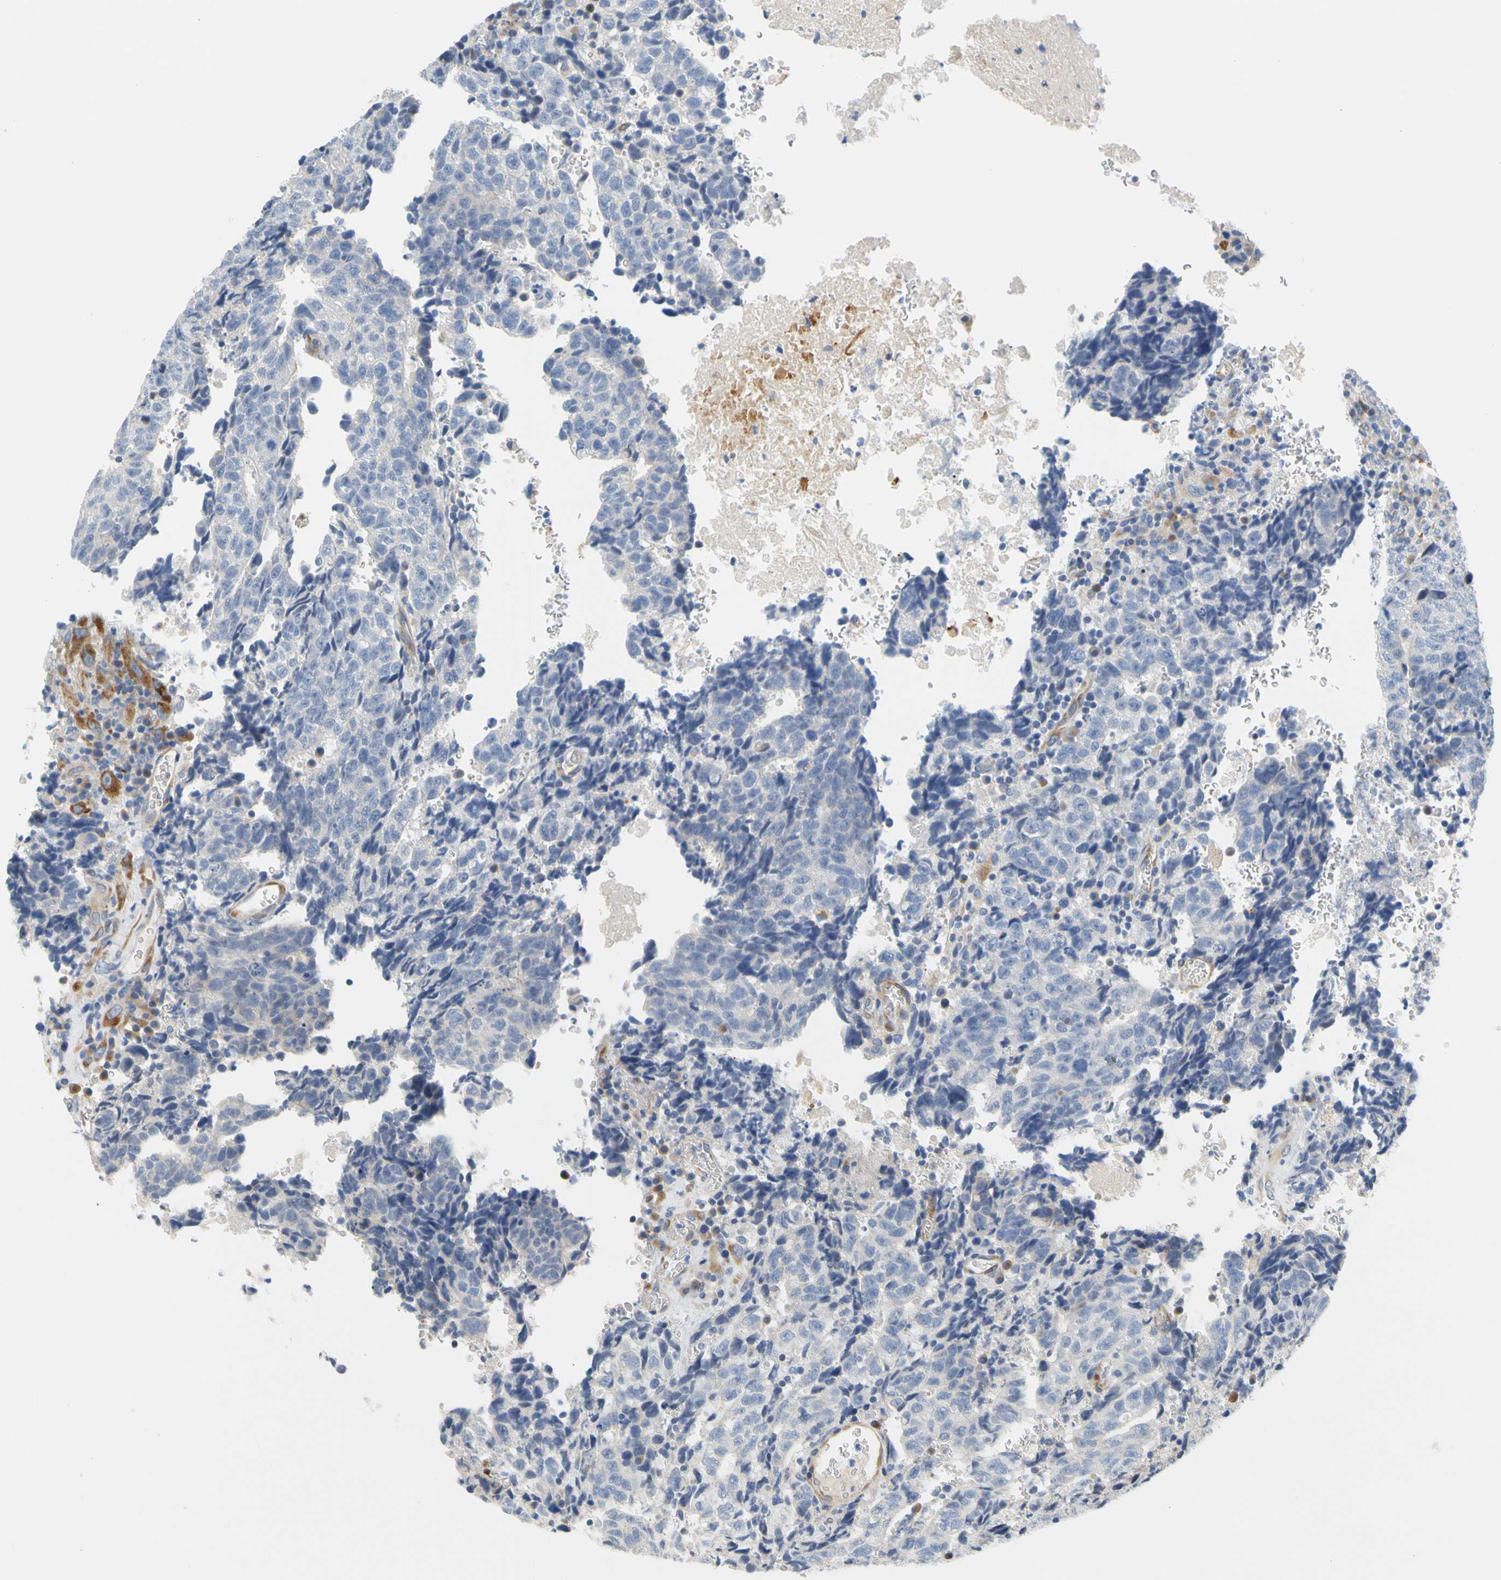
{"staining": {"intensity": "negative", "quantity": "none", "location": "none"}, "tissue": "testis cancer", "cell_type": "Tumor cells", "image_type": "cancer", "snomed": [{"axis": "morphology", "description": "Necrosis, NOS"}, {"axis": "morphology", "description": "Carcinoma, Embryonal, NOS"}, {"axis": "topography", "description": "Testis"}], "caption": "High magnification brightfield microscopy of testis cancer stained with DAB (brown) and counterstained with hematoxylin (blue): tumor cells show no significant staining. The staining was performed using DAB (3,3'-diaminobenzidine) to visualize the protein expression in brown, while the nuclei were stained in blue with hematoxylin (Magnification: 20x).", "gene": "ZNF236", "patient": {"sex": "male", "age": 19}}